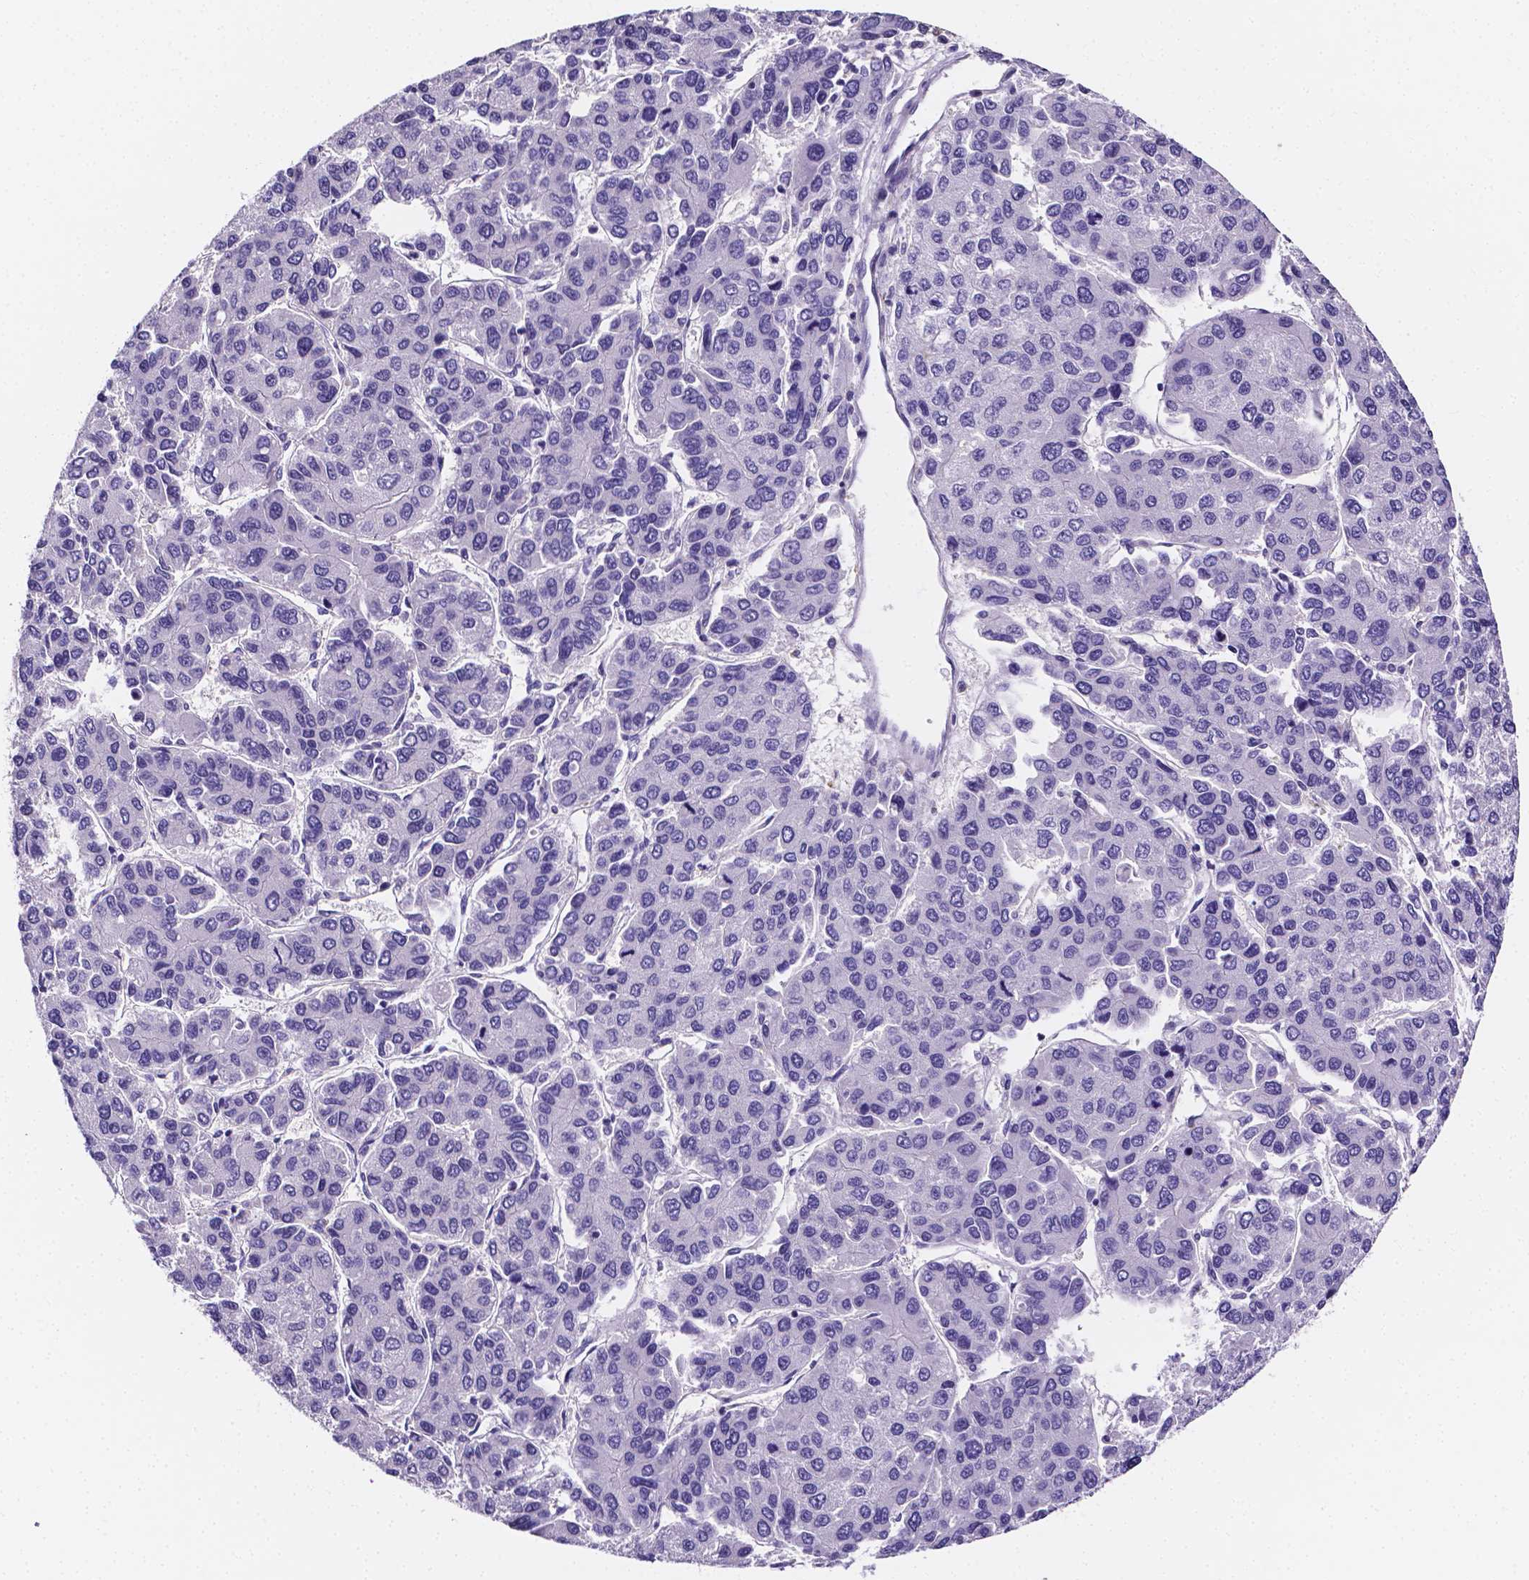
{"staining": {"intensity": "negative", "quantity": "none", "location": "none"}, "tissue": "liver cancer", "cell_type": "Tumor cells", "image_type": "cancer", "snomed": [{"axis": "morphology", "description": "Carcinoma, Hepatocellular, NOS"}, {"axis": "topography", "description": "Liver"}], "caption": "DAB (3,3'-diaminobenzidine) immunohistochemical staining of liver cancer displays no significant positivity in tumor cells.", "gene": "NRGN", "patient": {"sex": "female", "age": 66}}